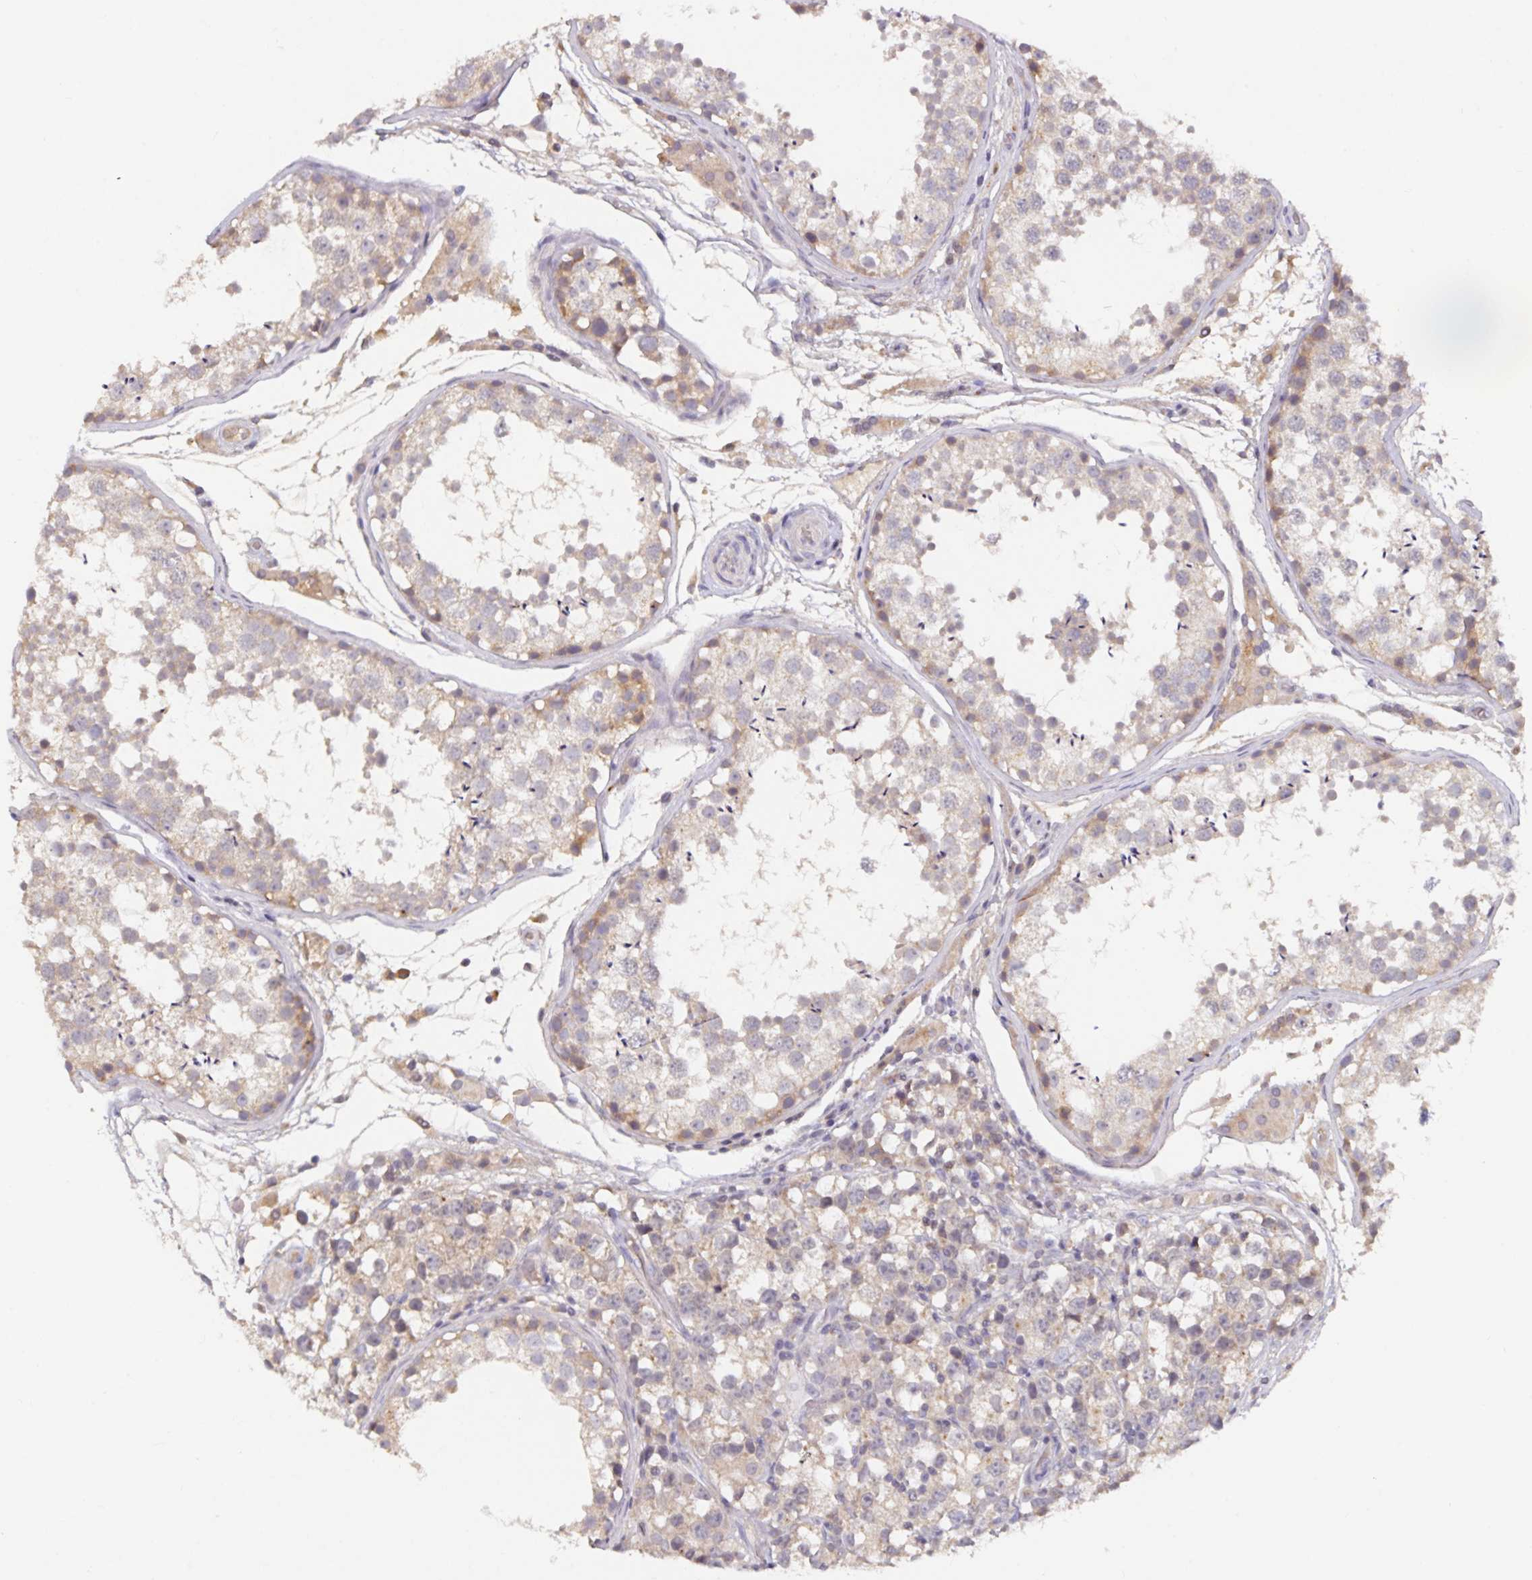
{"staining": {"intensity": "weak", "quantity": "<25%", "location": "cytoplasmic/membranous"}, "tissue": "testis", "cell_type": "Cells in seminiferous ducts", "image_type": "normal", "snomed": [{"axis": "morphology", "description": "Normal tissue, NOS"}, {"axis": "morphology", "description": "Seminoma, NOS"}, {"axis": "topography", "description": "Testis"}], "caption": "Cells in seminiferous ducts are negative for protein expression in benign human testis. (DAB immunohistochemistry (IHC) visualized using brightfield microscopy, high magnification).", "gene": "HEPN1", "patient": {"sex": "male", "age": 29}}